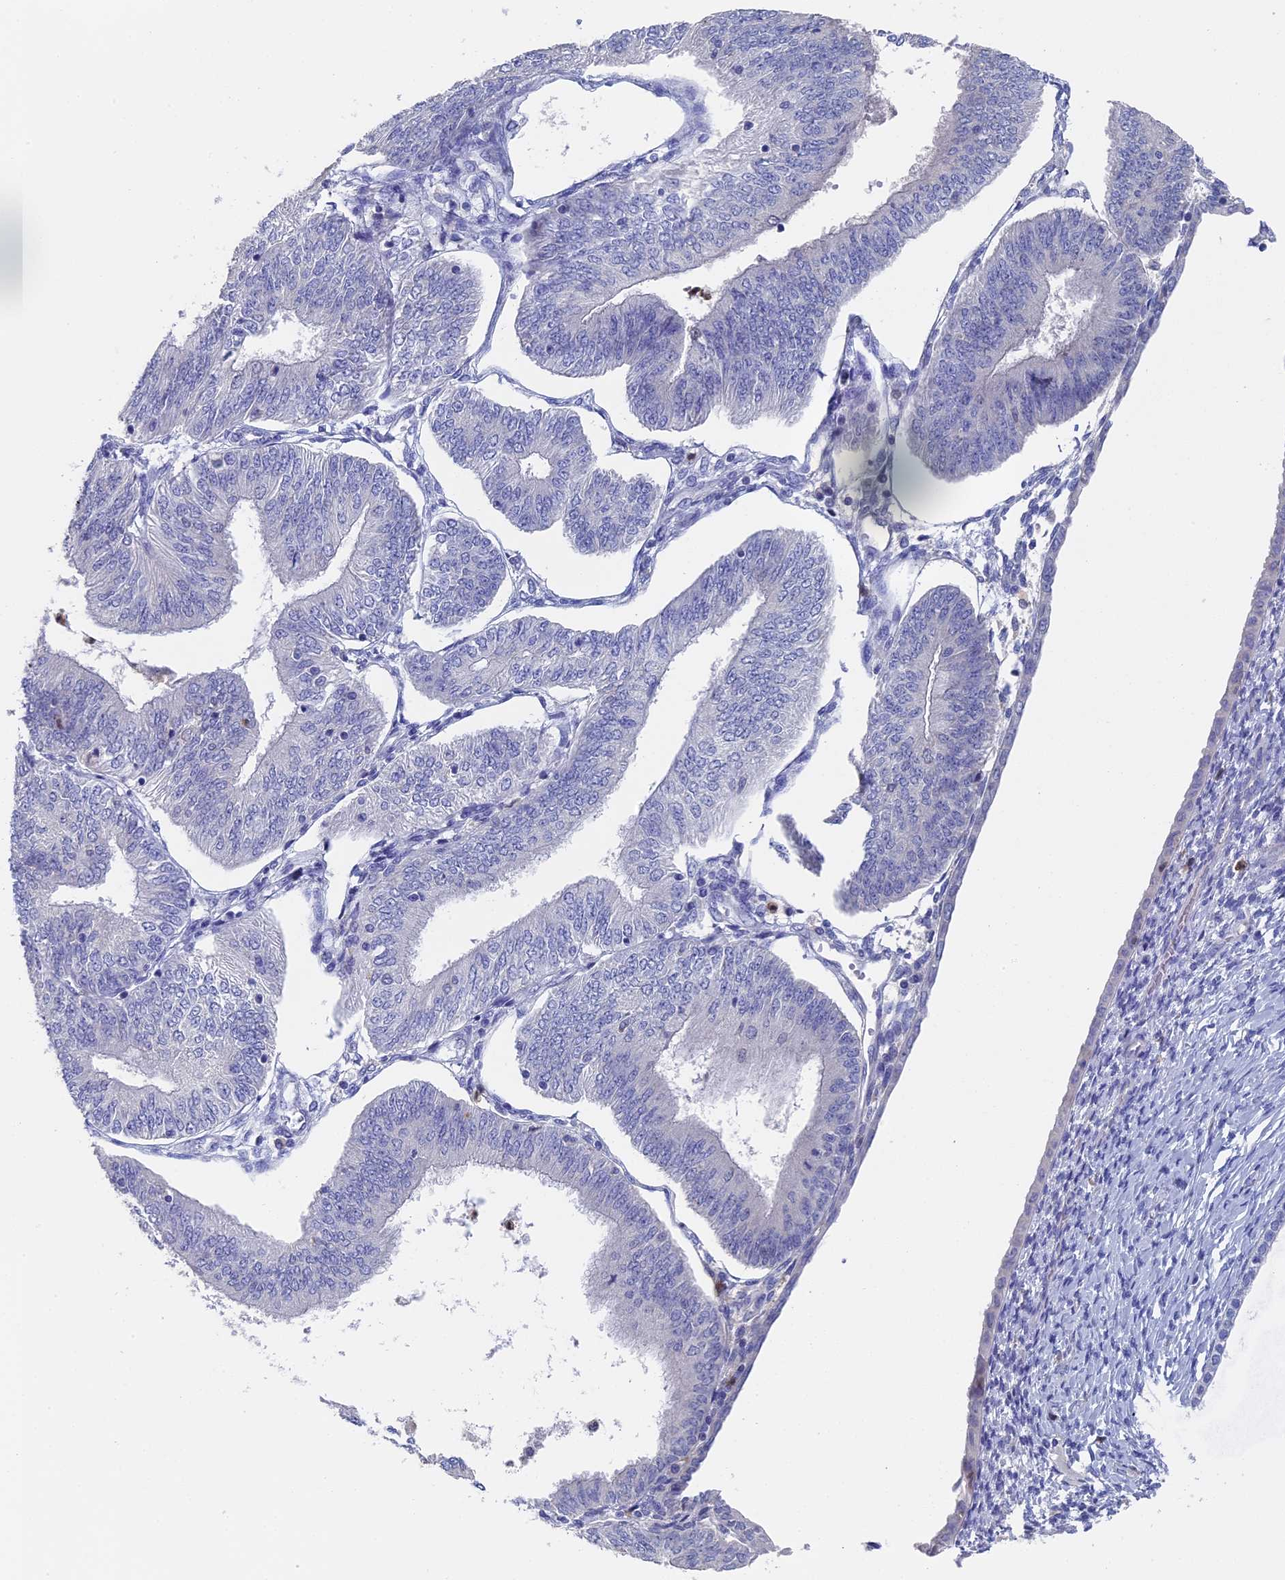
{"staining": {"intensity": "negative", "quantity": "none", "location": "none"}, "tissue": "endometrial cancer", "cell_type": "Tumor cells", "image_type": "cancer", "snomed": [{"axis": "morphology", "description": "Adenocarcinoma, NOS"}, {"axis": "topography", "description": "Endometrium"}], "caption": "The image displays no significant positivity in tumor cells of endometrial cancer.", "gene": "NCF4", "patient": {"sex": "female", "age": 58}}